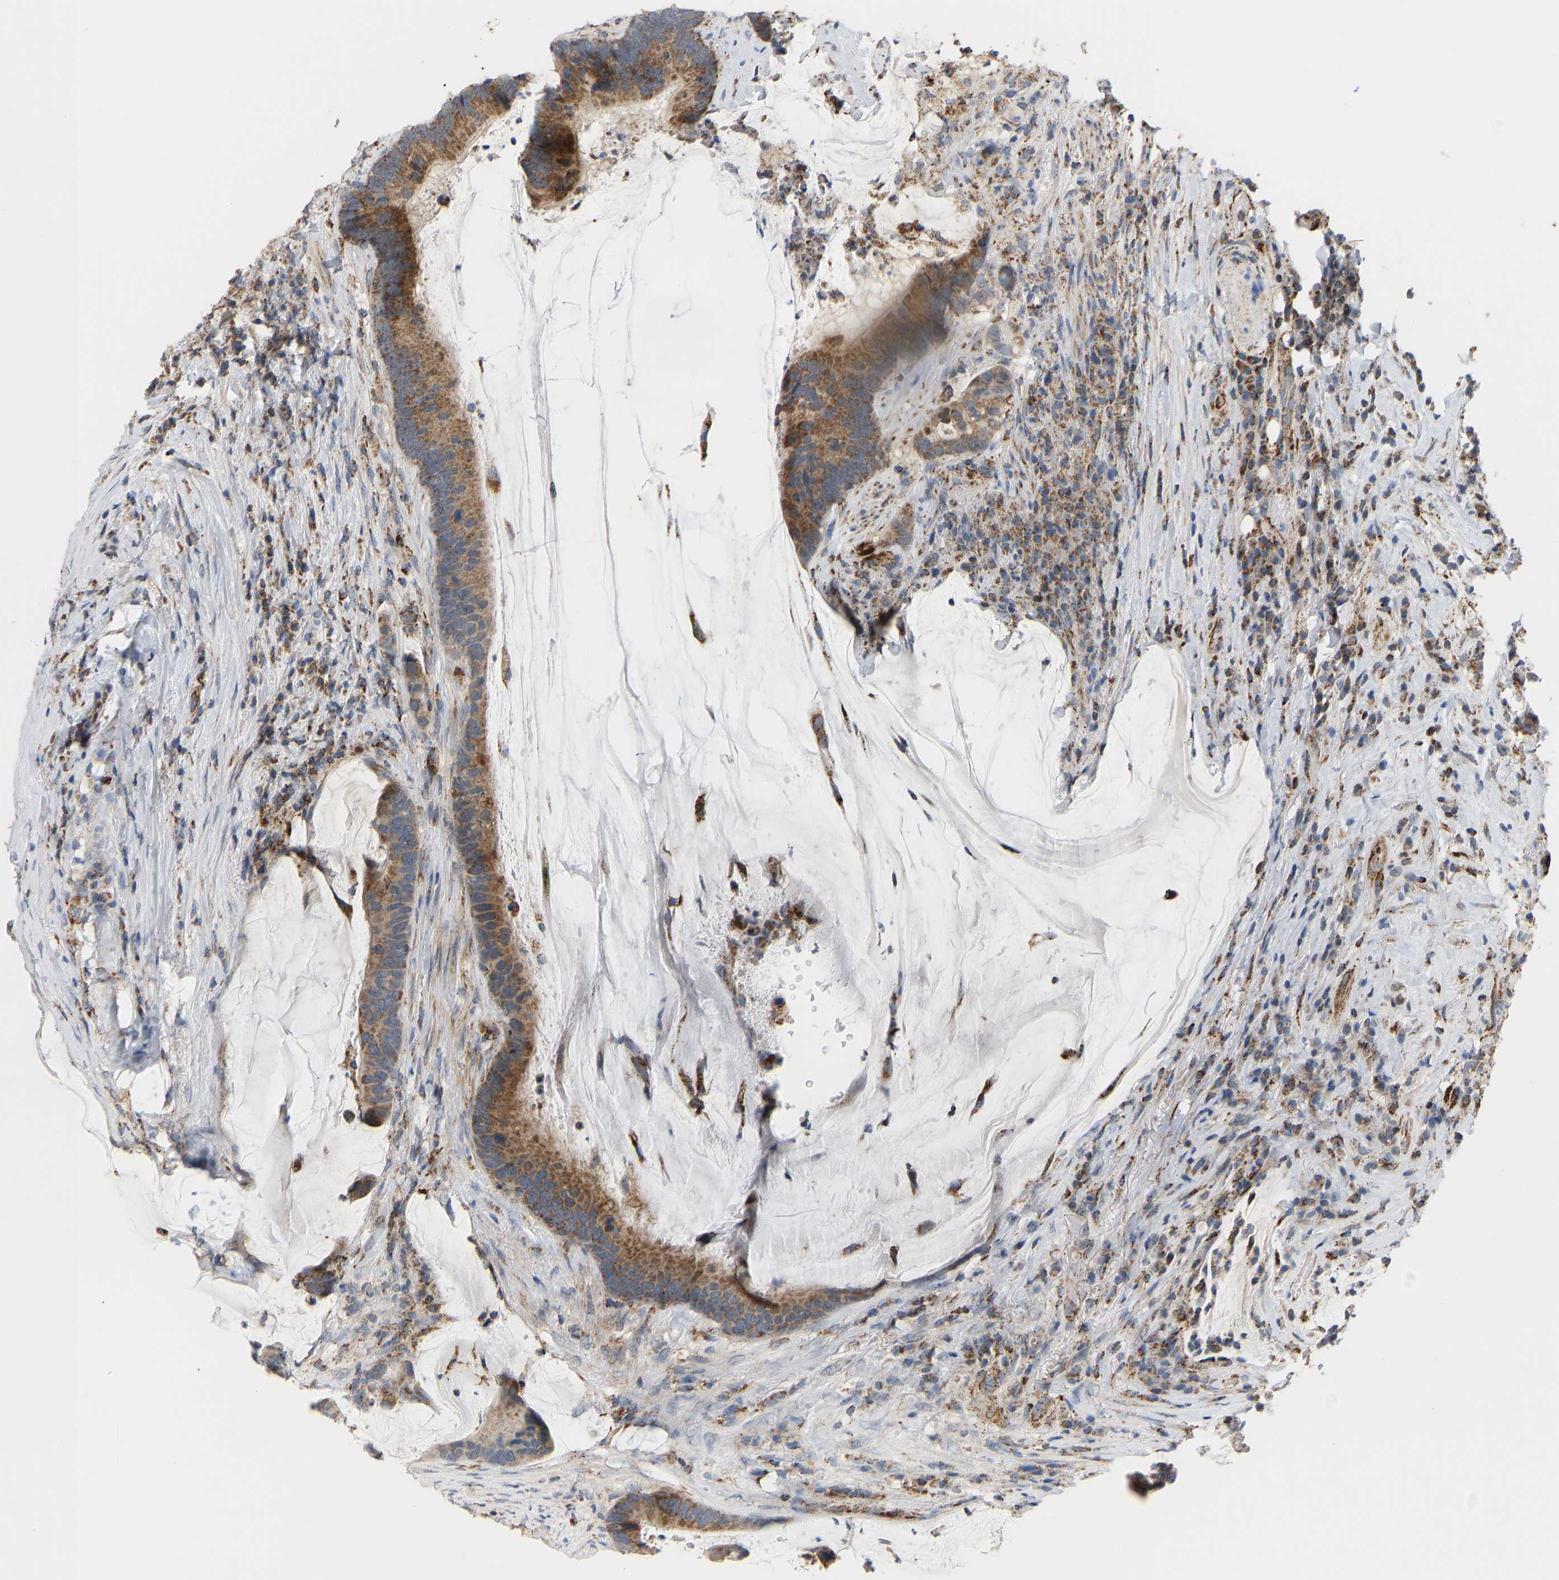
{"staining": {"intensity": "moderate", "quantity": ">75%", "location": "cytoplasmic/membranous"}, "tissue": "colorectal cancer", "cell_type": "Tumor cells", "image_type": "cancer", "snomed": [{"axis": "morphology", "description": "Adenocarcinoma, NOS"}, {"axis": "topography", "description": "Rectum"}], "caption": "Human adenocarcinoma (colorectal) stained with a protein marker demonstrates moderate staining in tumor cells.", "gene": "GPSM2", "patient": {"sex": "female", "age": 89}}